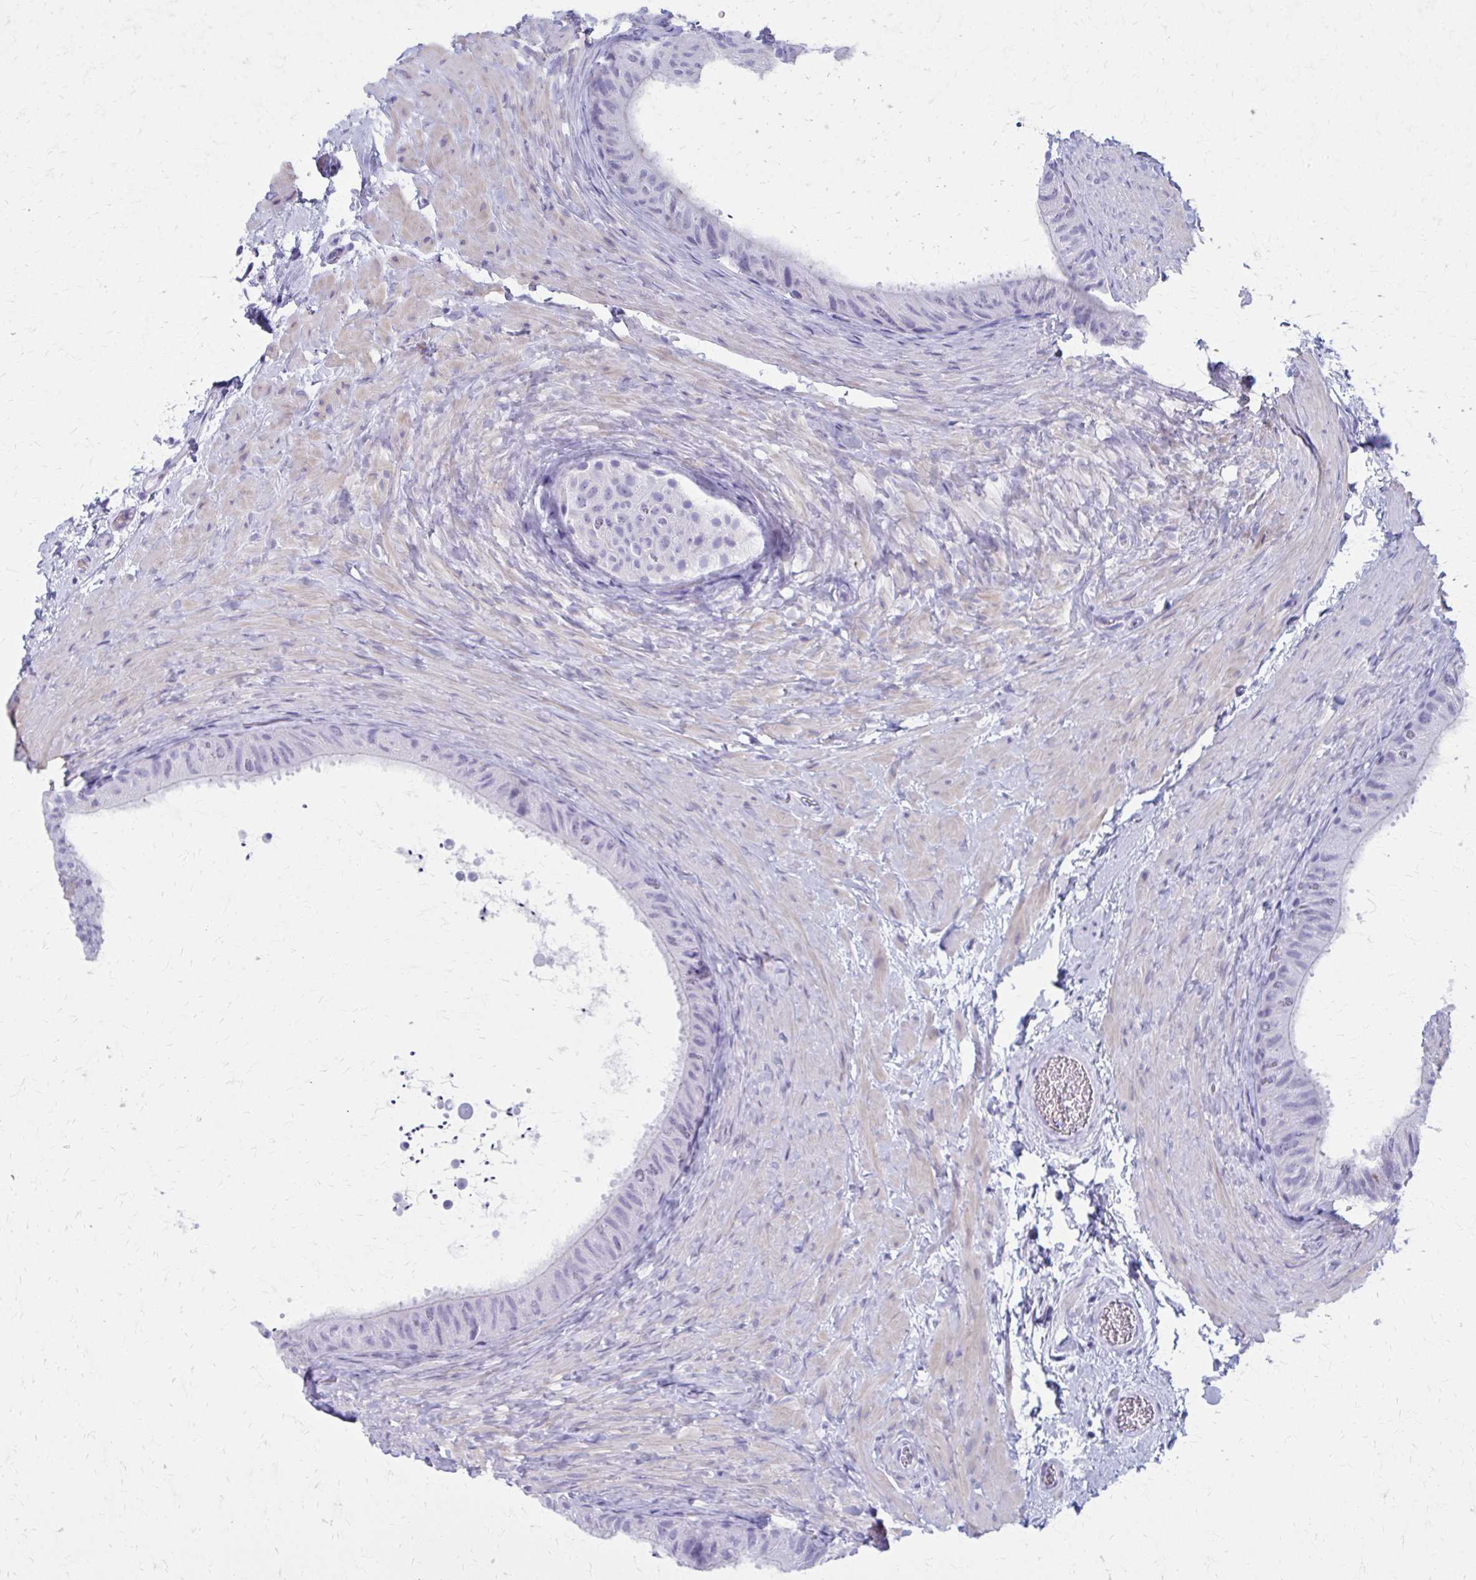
{"staining": {"intensity": "negative", "quantity": "none", "location": "none"}, "tissue": "epididymis", "cell_type": "Glandular cells", "image_type": "normal", "snomed": [{"axis": "morphology", "description": "Normal tissue, NOS"}, {"axis": "topography", "description": "Epididymis, spermatic cord, NOS"}, {"axis": "topography", "description": "Epididymis"}], "caption": "High power microscopy micrograph of an immunohistochemistry (IHC) micrograph of normal epididymis, revealing no significant expression in glandular cells.", "gene": "MPLKIP", "patient": {"sex": "male", "age": 31}}